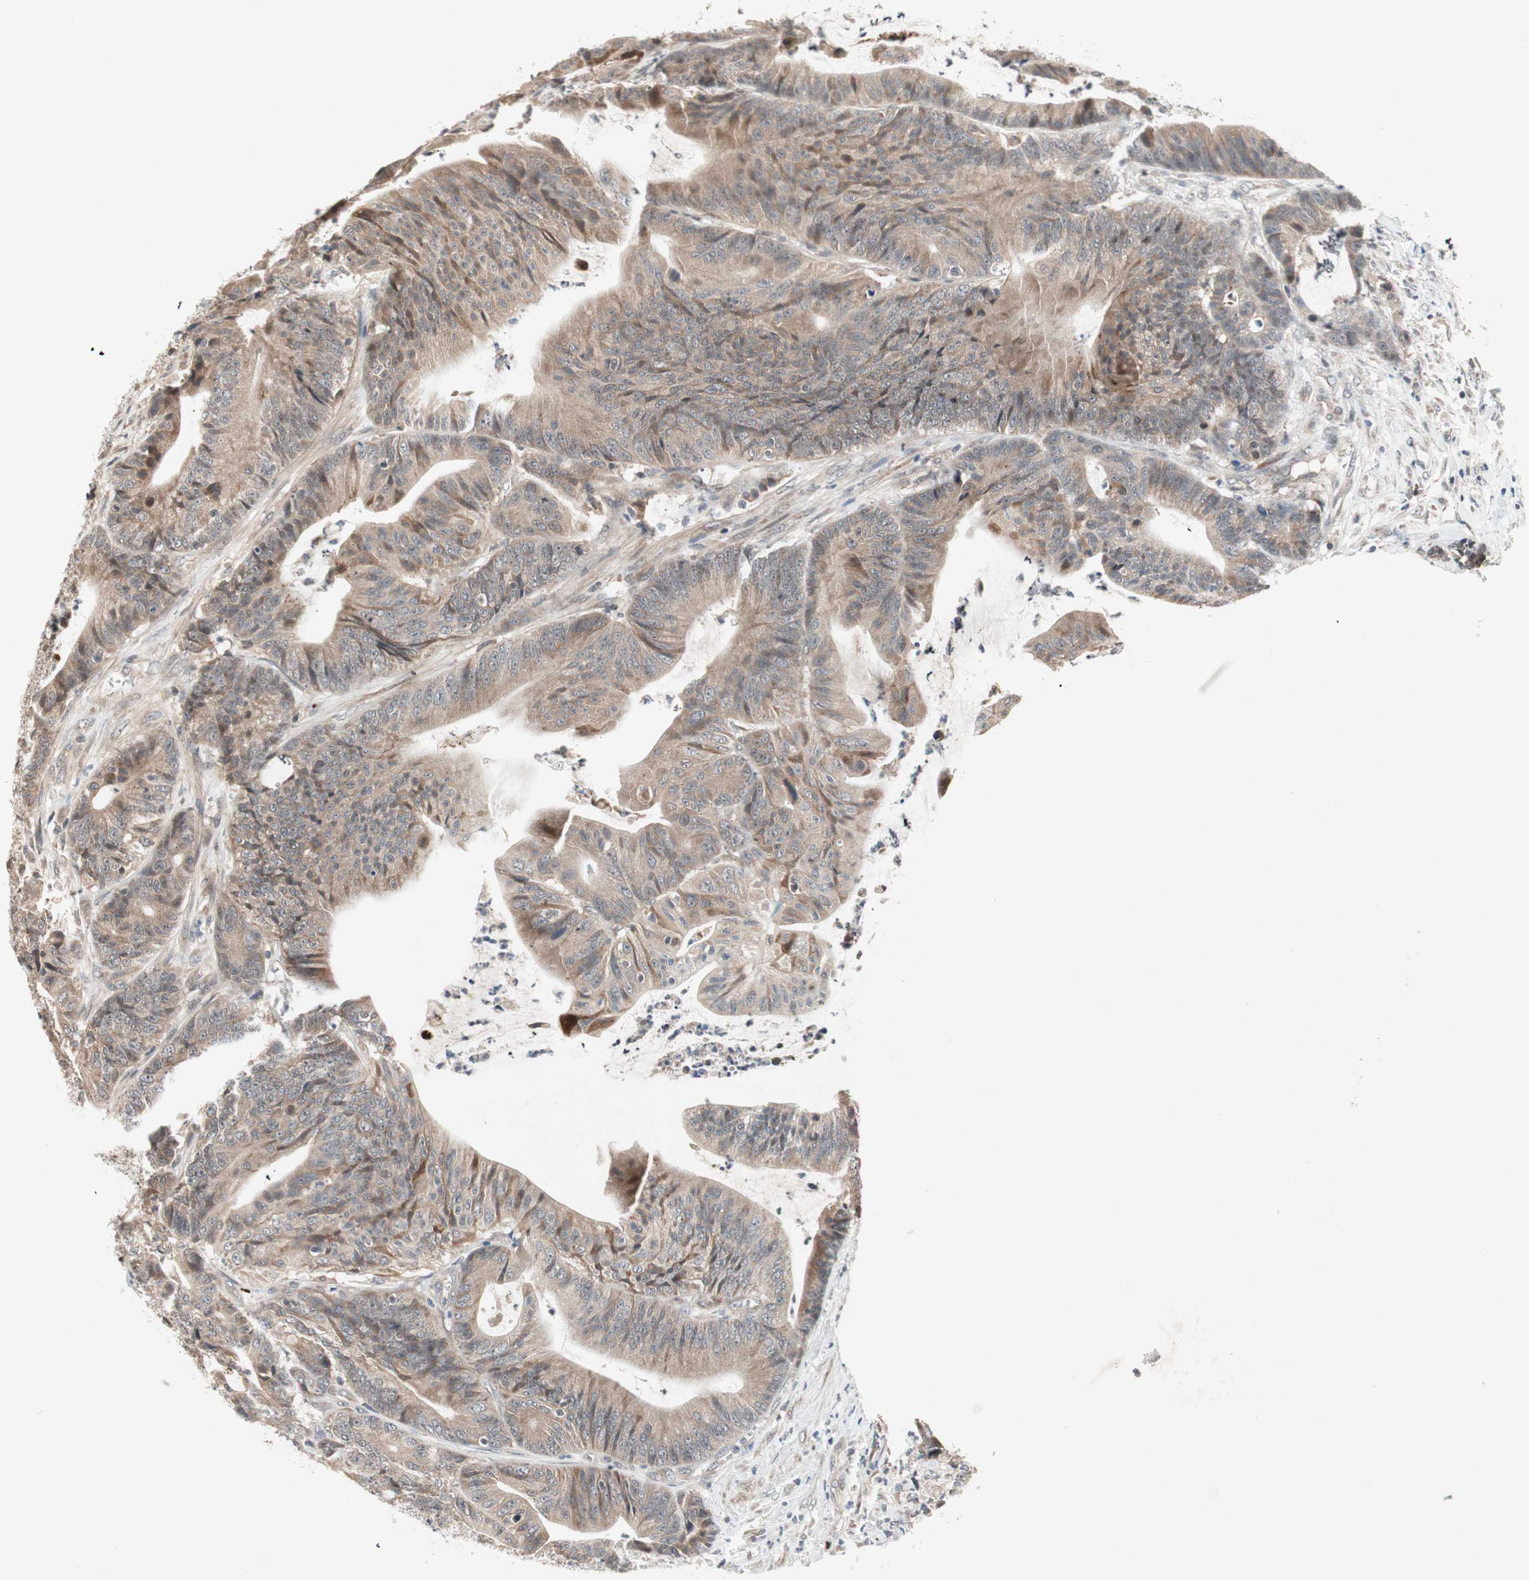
{"staining": {"intensity": "weak", "quantity": ">75%", "location": "cytoplasmic/membranous"}, "tissue": "colorectal cancer", "cell_type": "Tumor cells", "image_type": "cancer", "snomed": [{"axis": "morphology", "description": "Adenocarcinoma, NOS"}, {"axis": "topography", "description": "Colon"}], "caption": "Weak cytoplasmic/membranous protein staining is seen in approximately >75% of tumor cells in colorectal adenocarcinoma. Immunohistochemistry stains the protein of interest in brown and the nuclei are stained blue.", "gene": "PGBD1", "patient": {"sex": "female", "age": 84}}